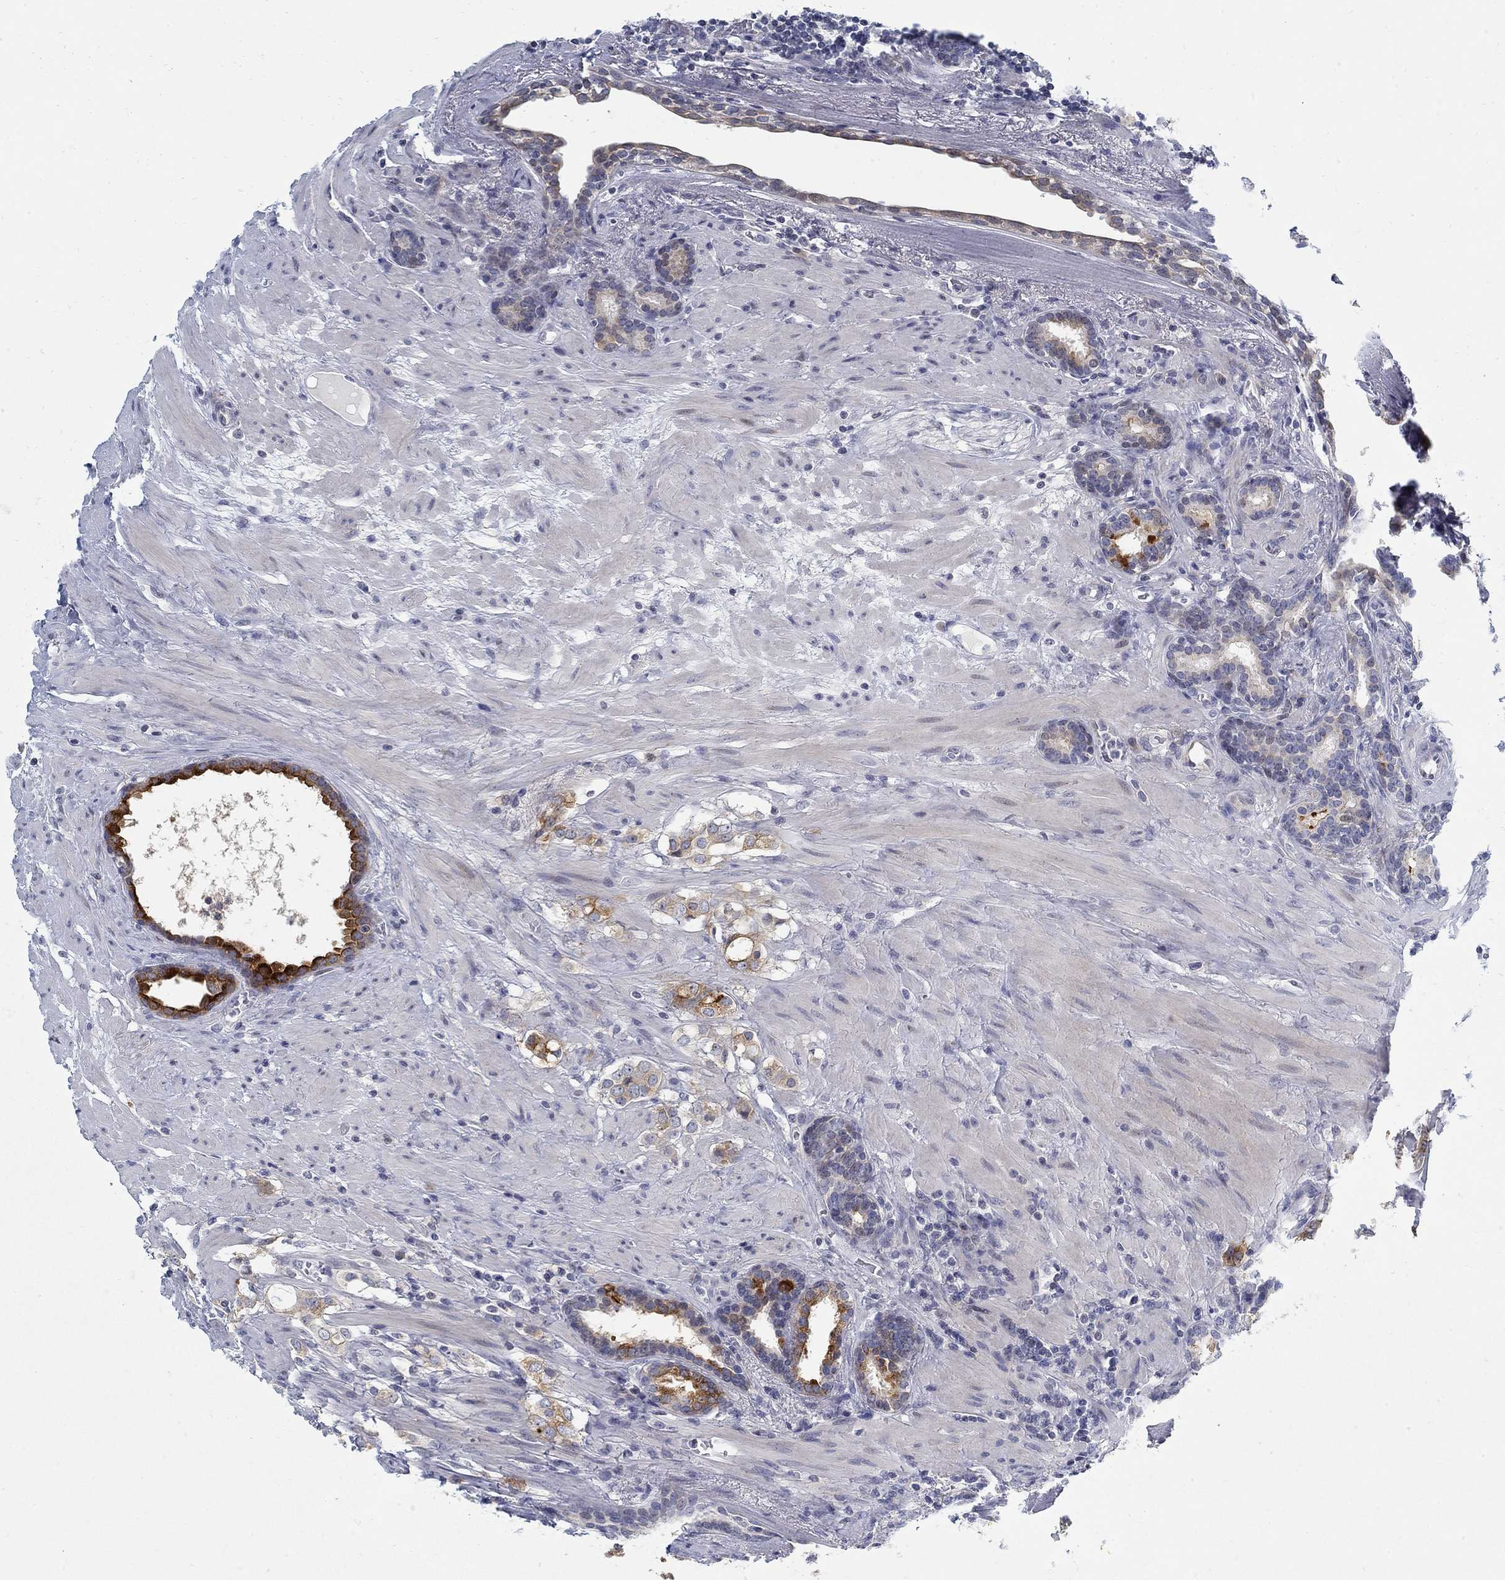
{"staining": {"intensity": "strong", "quantity": "25%-75%", "location": "cytoplasmic/membranous"}, "tissue": "prostate cancer", "cell_type": "Tumor cells", "image_type": "cancer", "snomed": [{"axis": "morphology", "description": "Adenocarcinoma, NOS"}, {"axis": "topography", "description": "Prostate"}], "caption": "Prostate adenocarcinoma tissue shows strong cytoplasmic/membranous staining in about 25%-75% of tumor cells (Stains: DAB in brown, nuclei in blue, Microscopy: brightfield microscopy at high magnification).", "gene": "ANO7", "patient": {"sex": "male", "age": 66}}